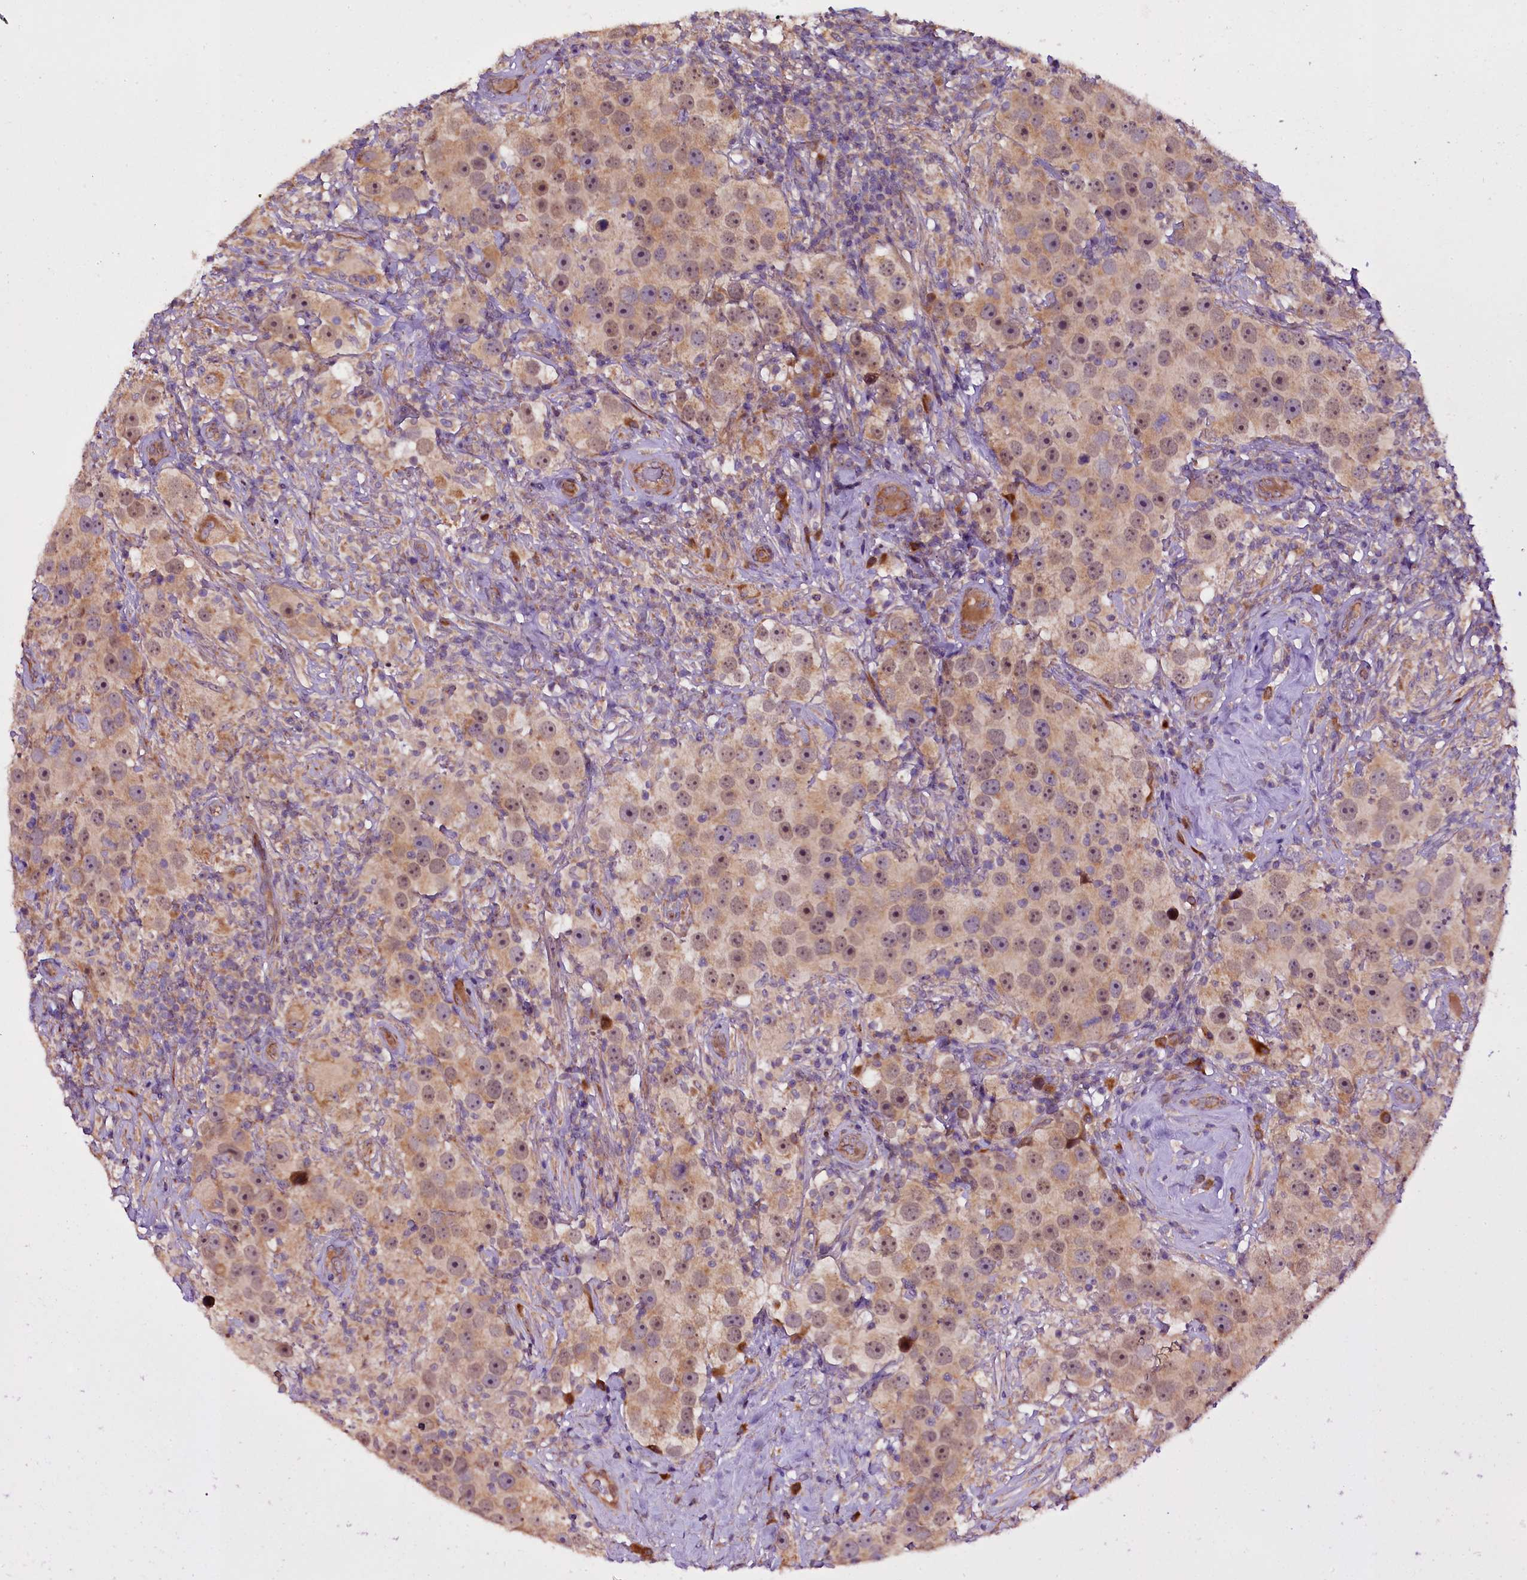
{"staining": {"intensity": "weak", "quantity": "25%-75%", "location": "cytoplasmic/membranous"}, "tissue": "testis cancer", "cell_type": "Tumor cells", "image_type": "cancer", "snomed": [{"axis": "morphology", "description": "Seminoma, NOS"}, {"axis": "topography", "description": "Testis"}], "caption": "Human testis seminoma stained with a brown dye displays weak cytoplasmic/membranous positive positivity in about 25%-75% of tumor cells.", "gene": "RPUSD2", "patient": {"sex": "male", "age": 49}}